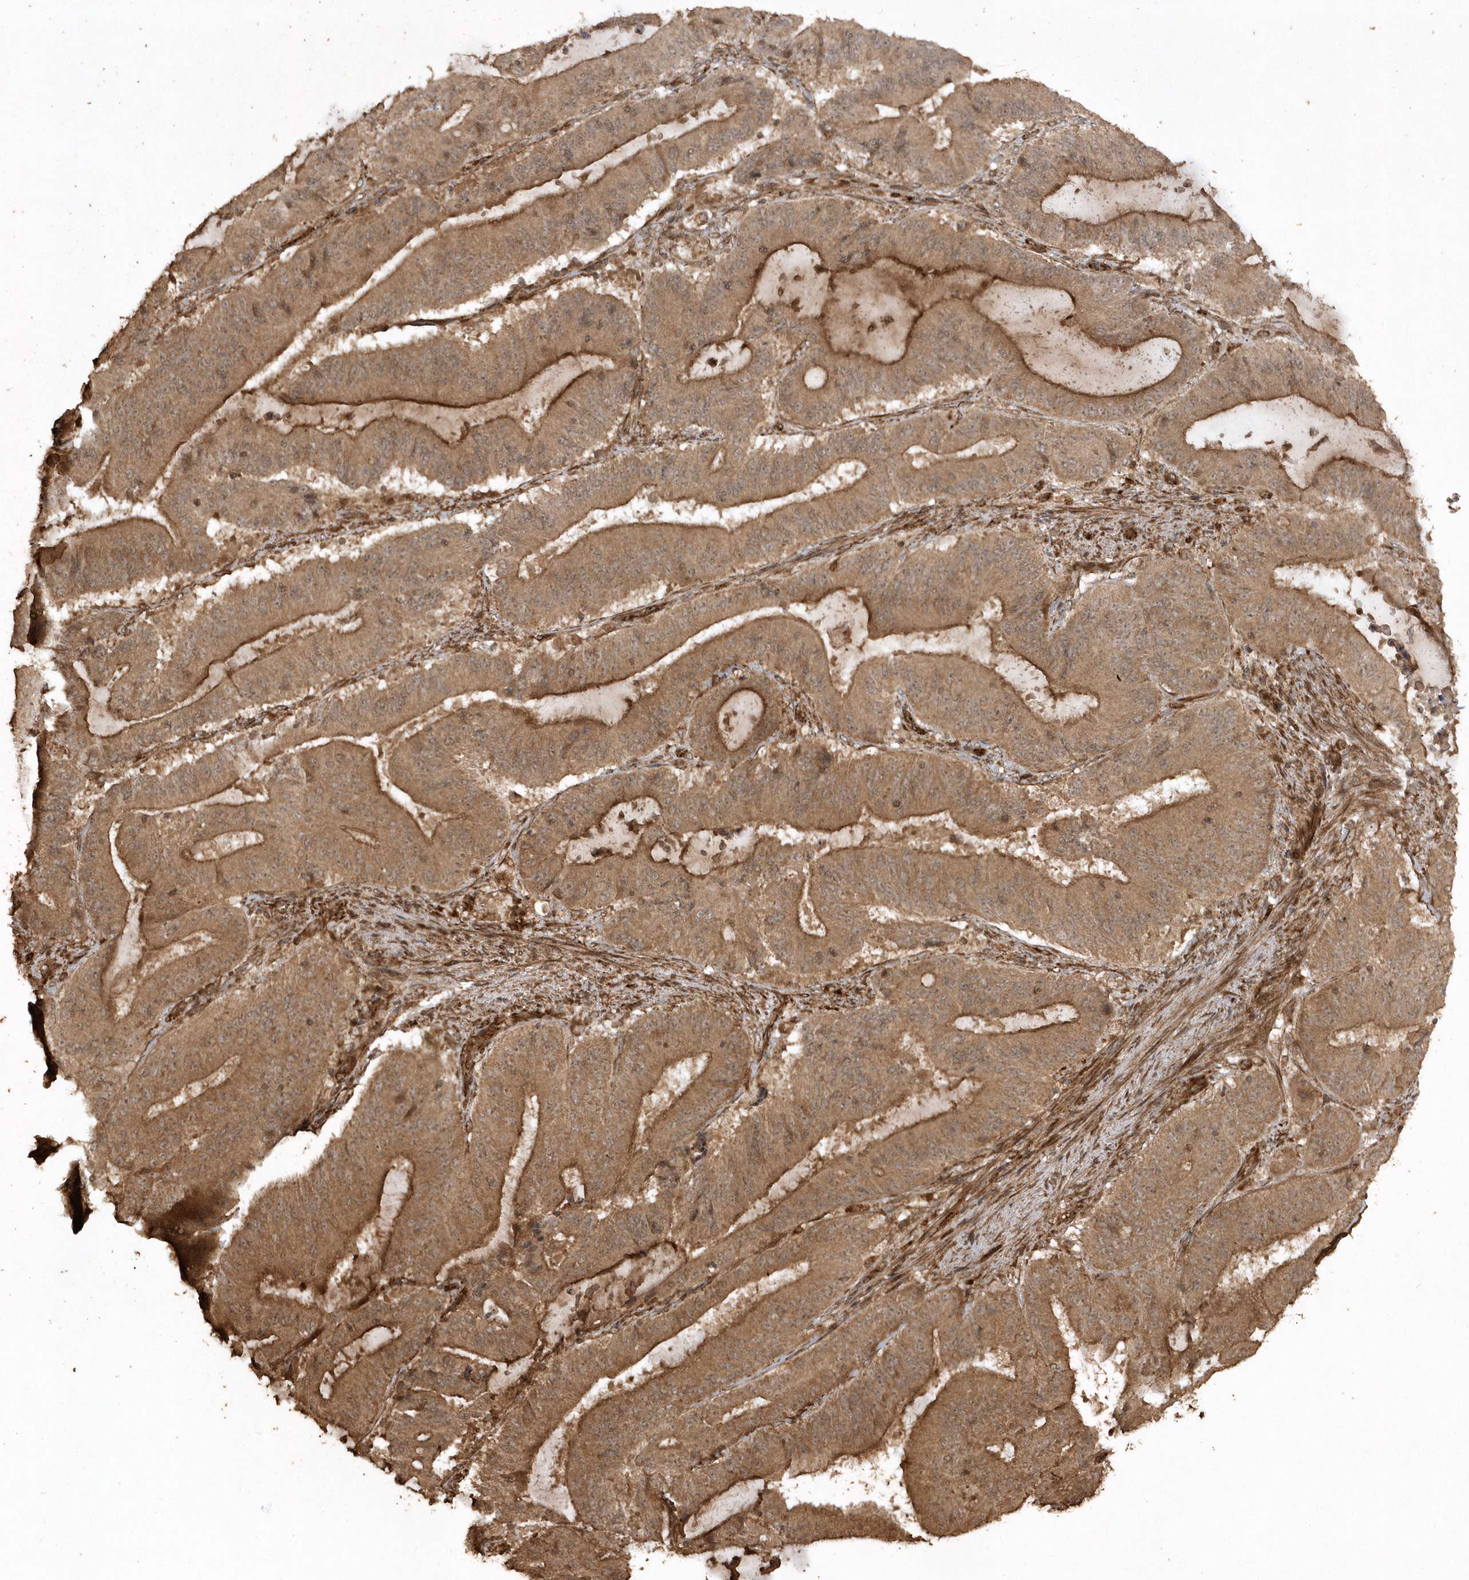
{"staining": {"intensity": "moderate", "quantity": ">75%", "location": "cytoplasmic/membranous"}, "tissue": "liver cancer", "cell_type": "Tumor cells", "image_type": "cancer", "snomed": [{"axis": "morphology", "description": "Normal tissue, NOS"}, {"axis": "morphology", "description": "Cholangiocarcinoma"}, {"axis": "topography", "description": "Liver"}, {"axis": "topography", "description": "Peripheral nerve tissue"}], "caption": "IHC histopathology image of liver cancer stained for a protein (brown), which reveals medium levels of moderate cytoplasmic/membranous positivity in about >75% of tumor cells.", "gene": "AVPI1", "patient": {"sex": "female", "age": 73}}